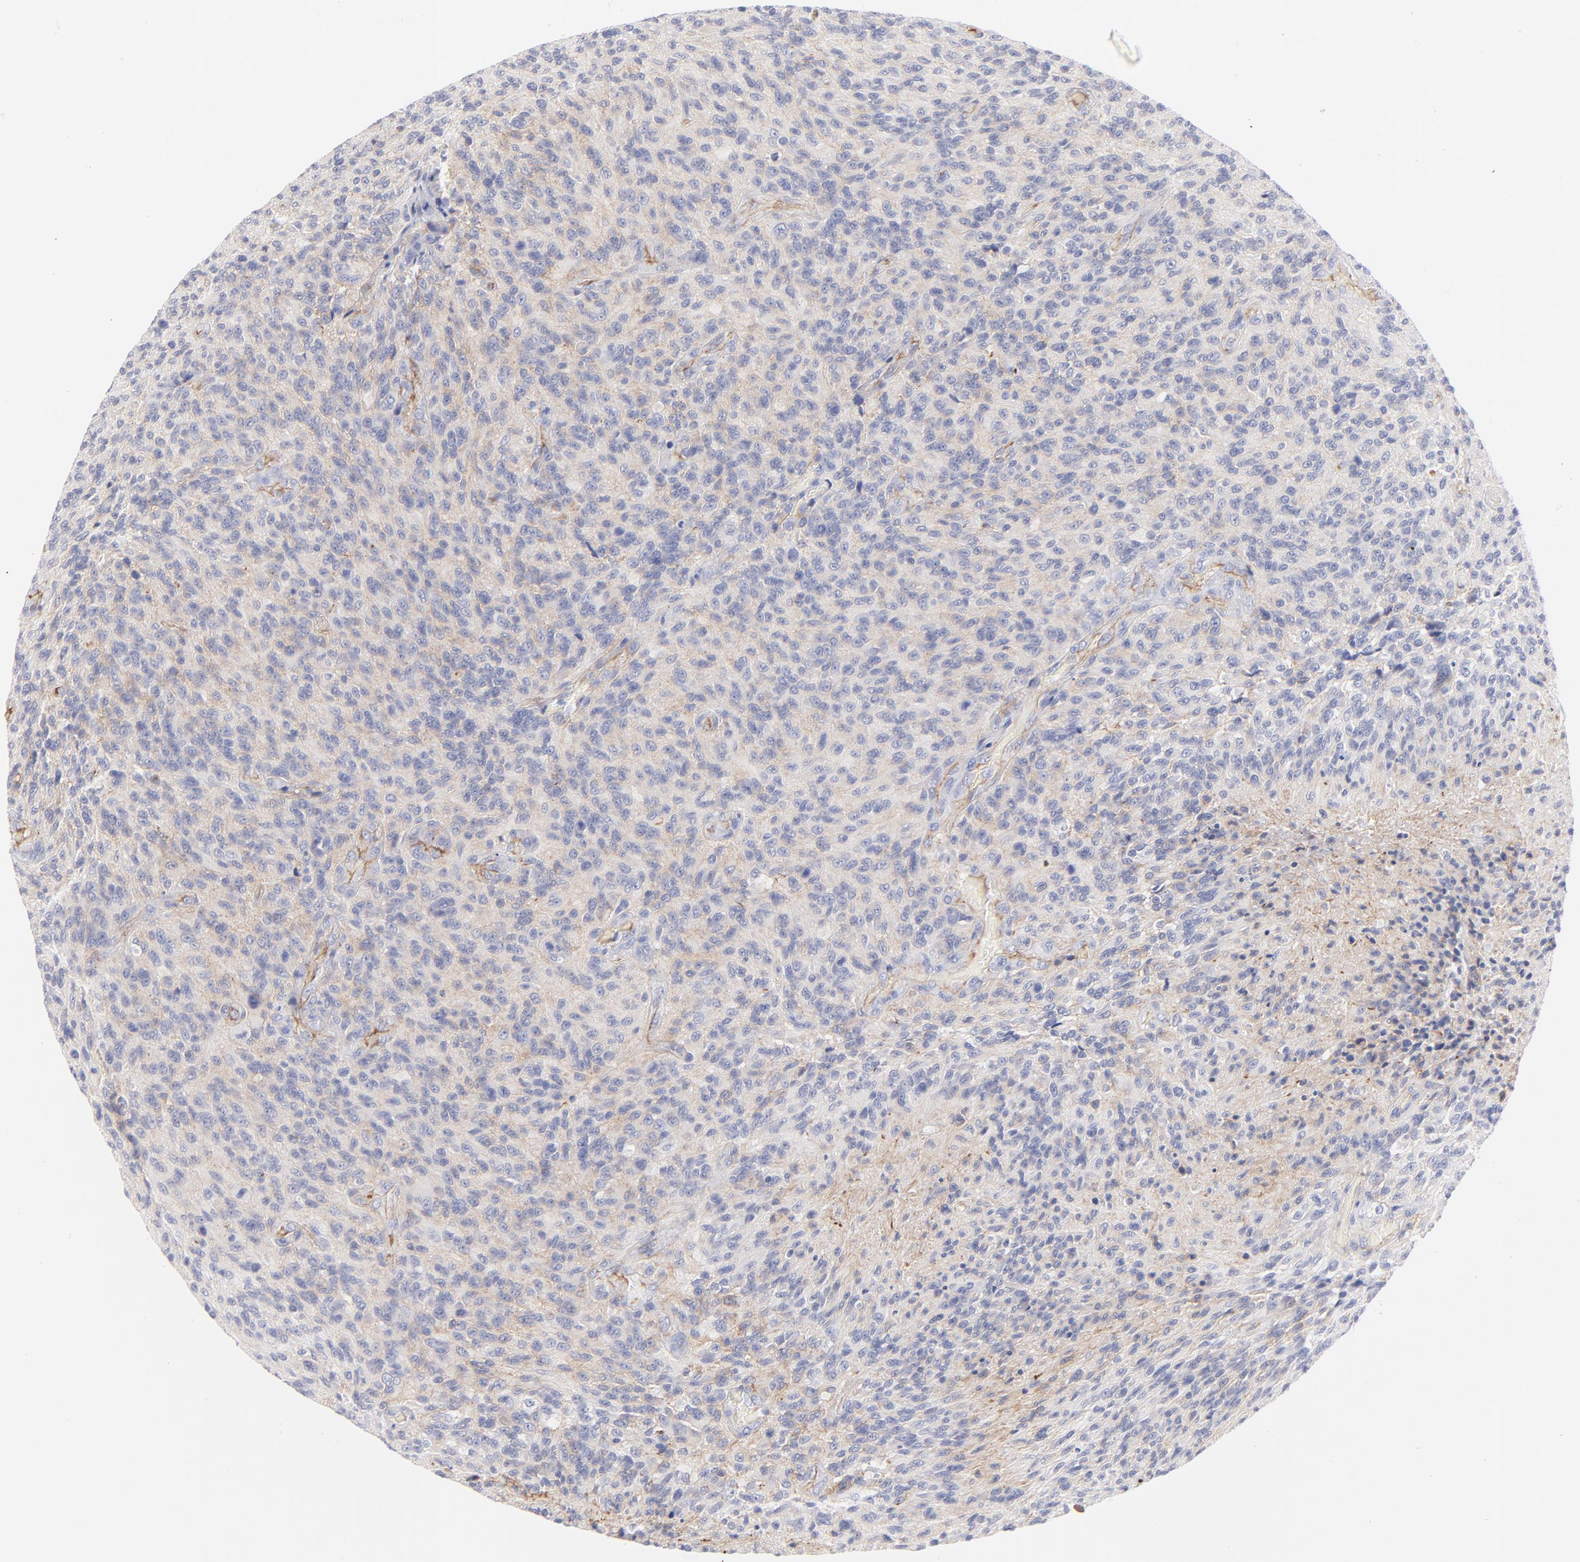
{"staining": {"intensity": "negative", "quantity": "none", "location": "none"}, "tissue": "glioma", "cell_type": "Tumor cells", "image_type": "cancer", "snomed": [{"axis": "morphology", "description": "Normal tissue, NOS"}, {"axis": "morphology", "description": "Glioma, malignant, High grade"}, {"axis": "topography", "description": "Cerebral cortex"}], "caption": "Tumor cells are negative for brown protein staining in glioma. Nuclei are stained in blue.", "gene": "ACTA2", "patient": {"sex": "male", "age": 56}}